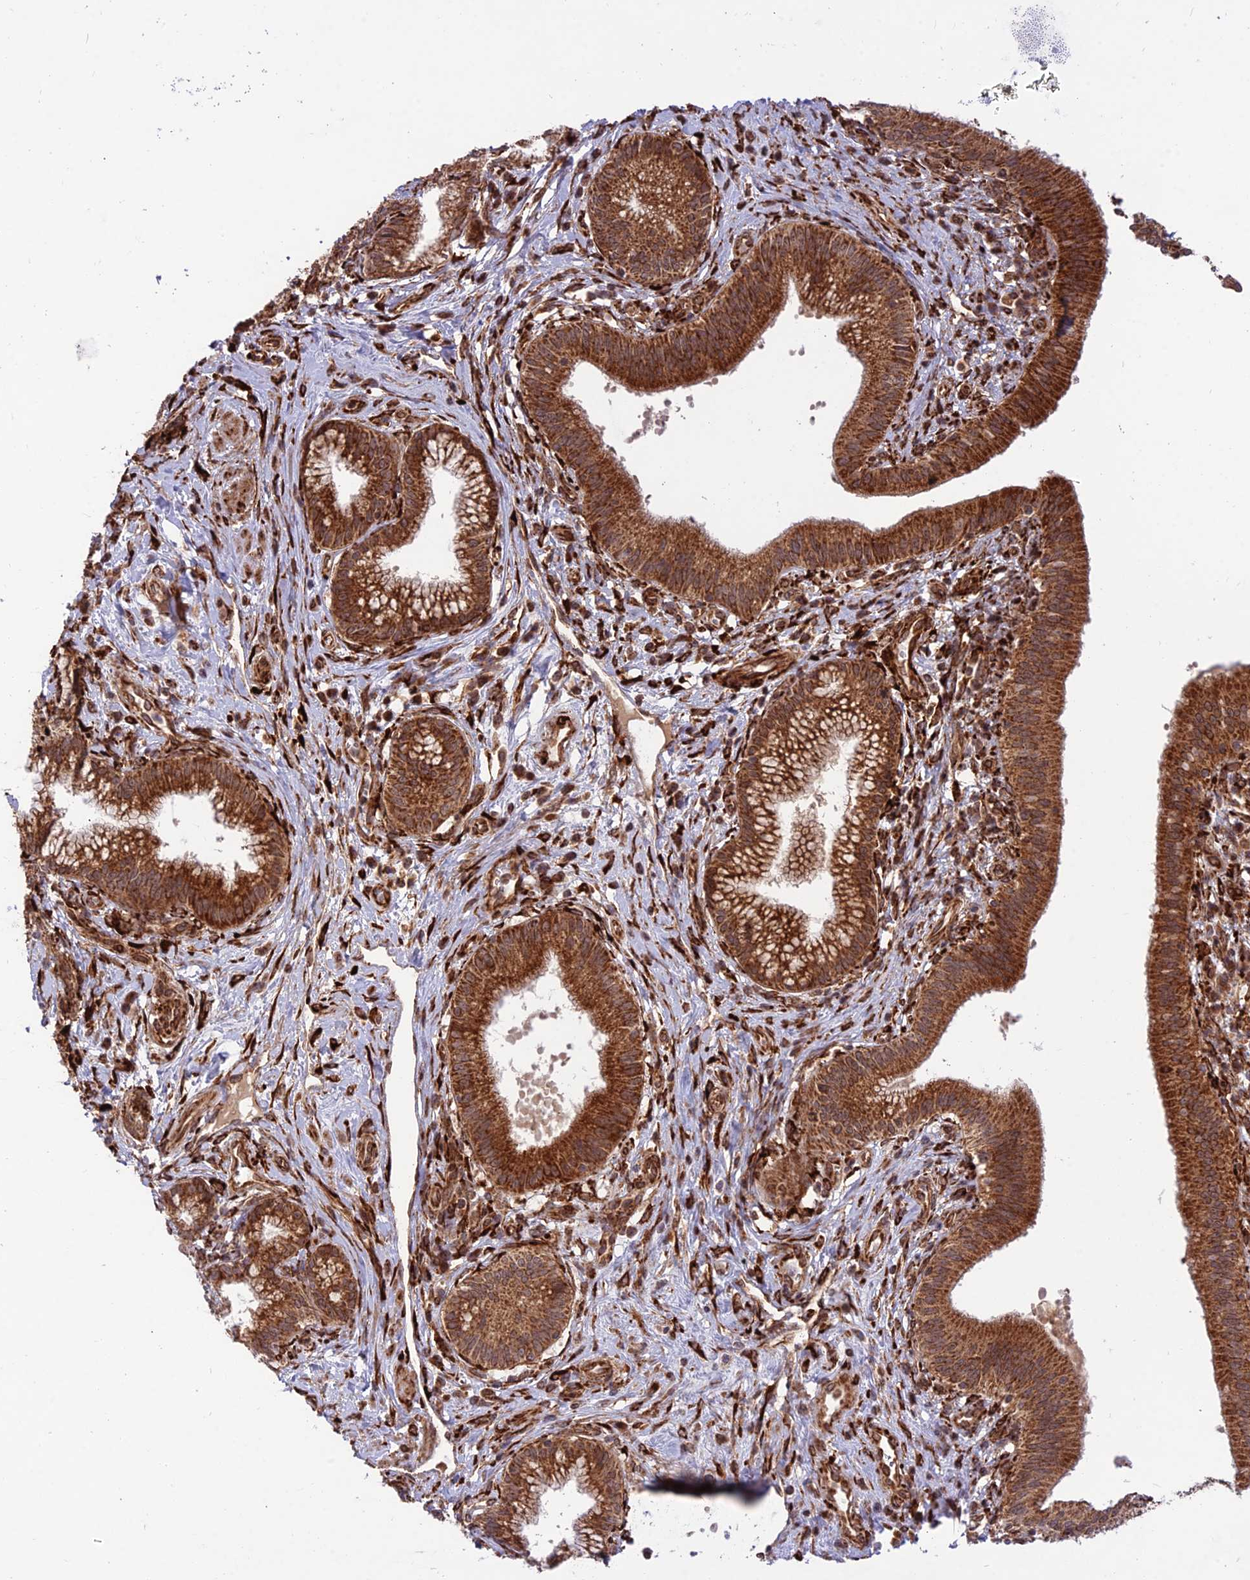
{"staining": {"intensity": "strong", "quantity": ">75%", "location": "cytoplasmic/membranous"}, "tissue": "pancreatic cancer", "cell_type": "Tumor cells", "image_type": "cancer", "snomed": [{"axis": "morphology", "description": "Adenocarcinoma, NOS"}, {"axis": "topography", "description": "Pancreas"}], "caption": "Immunohistochemistry micrograph of pancreatic adenocarcinoma stained for a protein (brown), which shows high levels of strong cytoplasmic/membranous positivity in about >75% of tumor cells.", "gene": "CRTAP", "patient": {"sex": "male", "age": 72}}